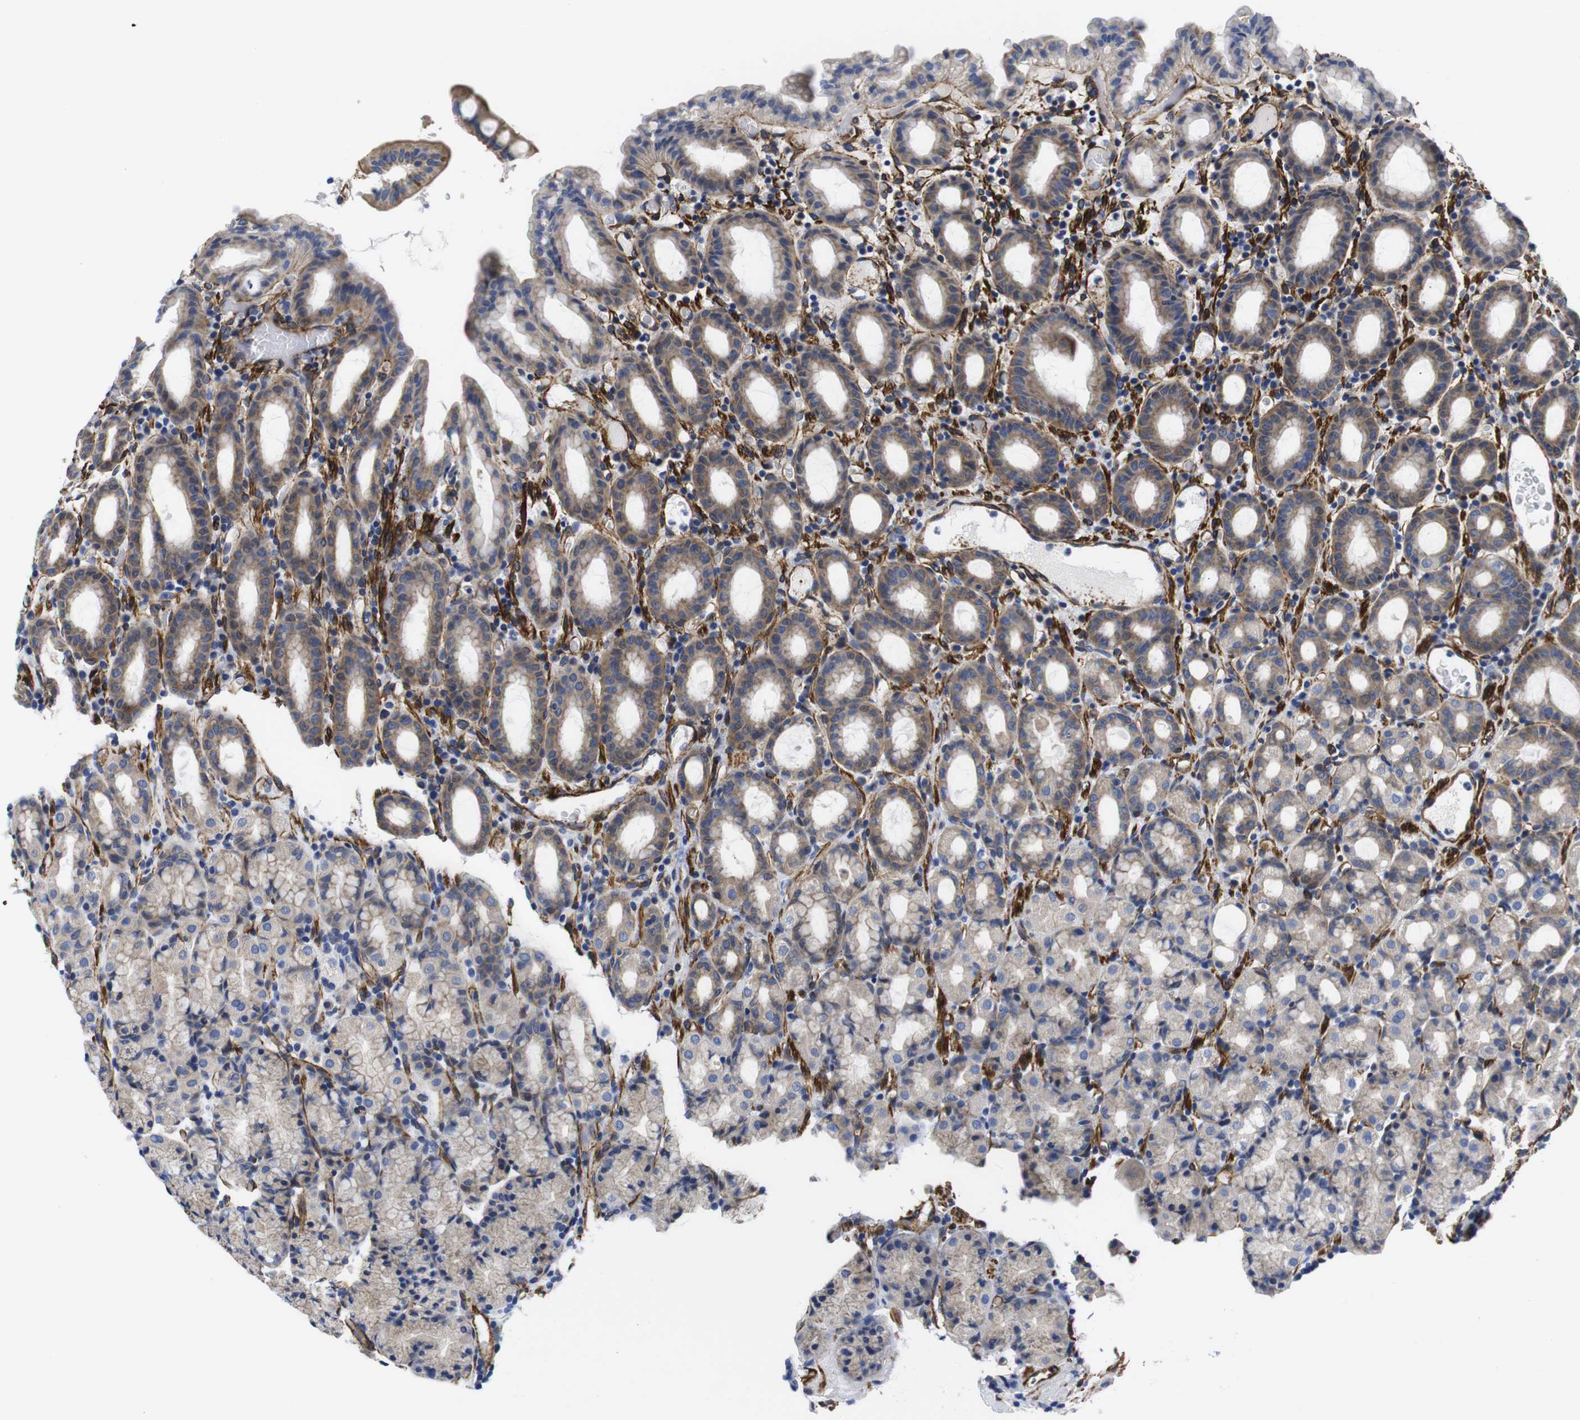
{"staining": {"intensity": "moderate", "quantity": "25%-75%", "location": "cytoplasmic/membranous"}, "tissue": "stomach", "cell_type": "Glandular cells", "image_type": "normal", "snomed": [{"axis": "morphology", "description": "Normal tissue, NOS"}, {"axis": "topography", "description": "Stomach, upper"}], "caption": "A brown stain shows moderate cytoplasmic/membranous positivity of a protein in glandular cells of benign human stomach. (DAB IHC with brightfield microscopy, high magnification).", "gene": "WNT10A", "patient": {"sex": "male", "age": 68}}